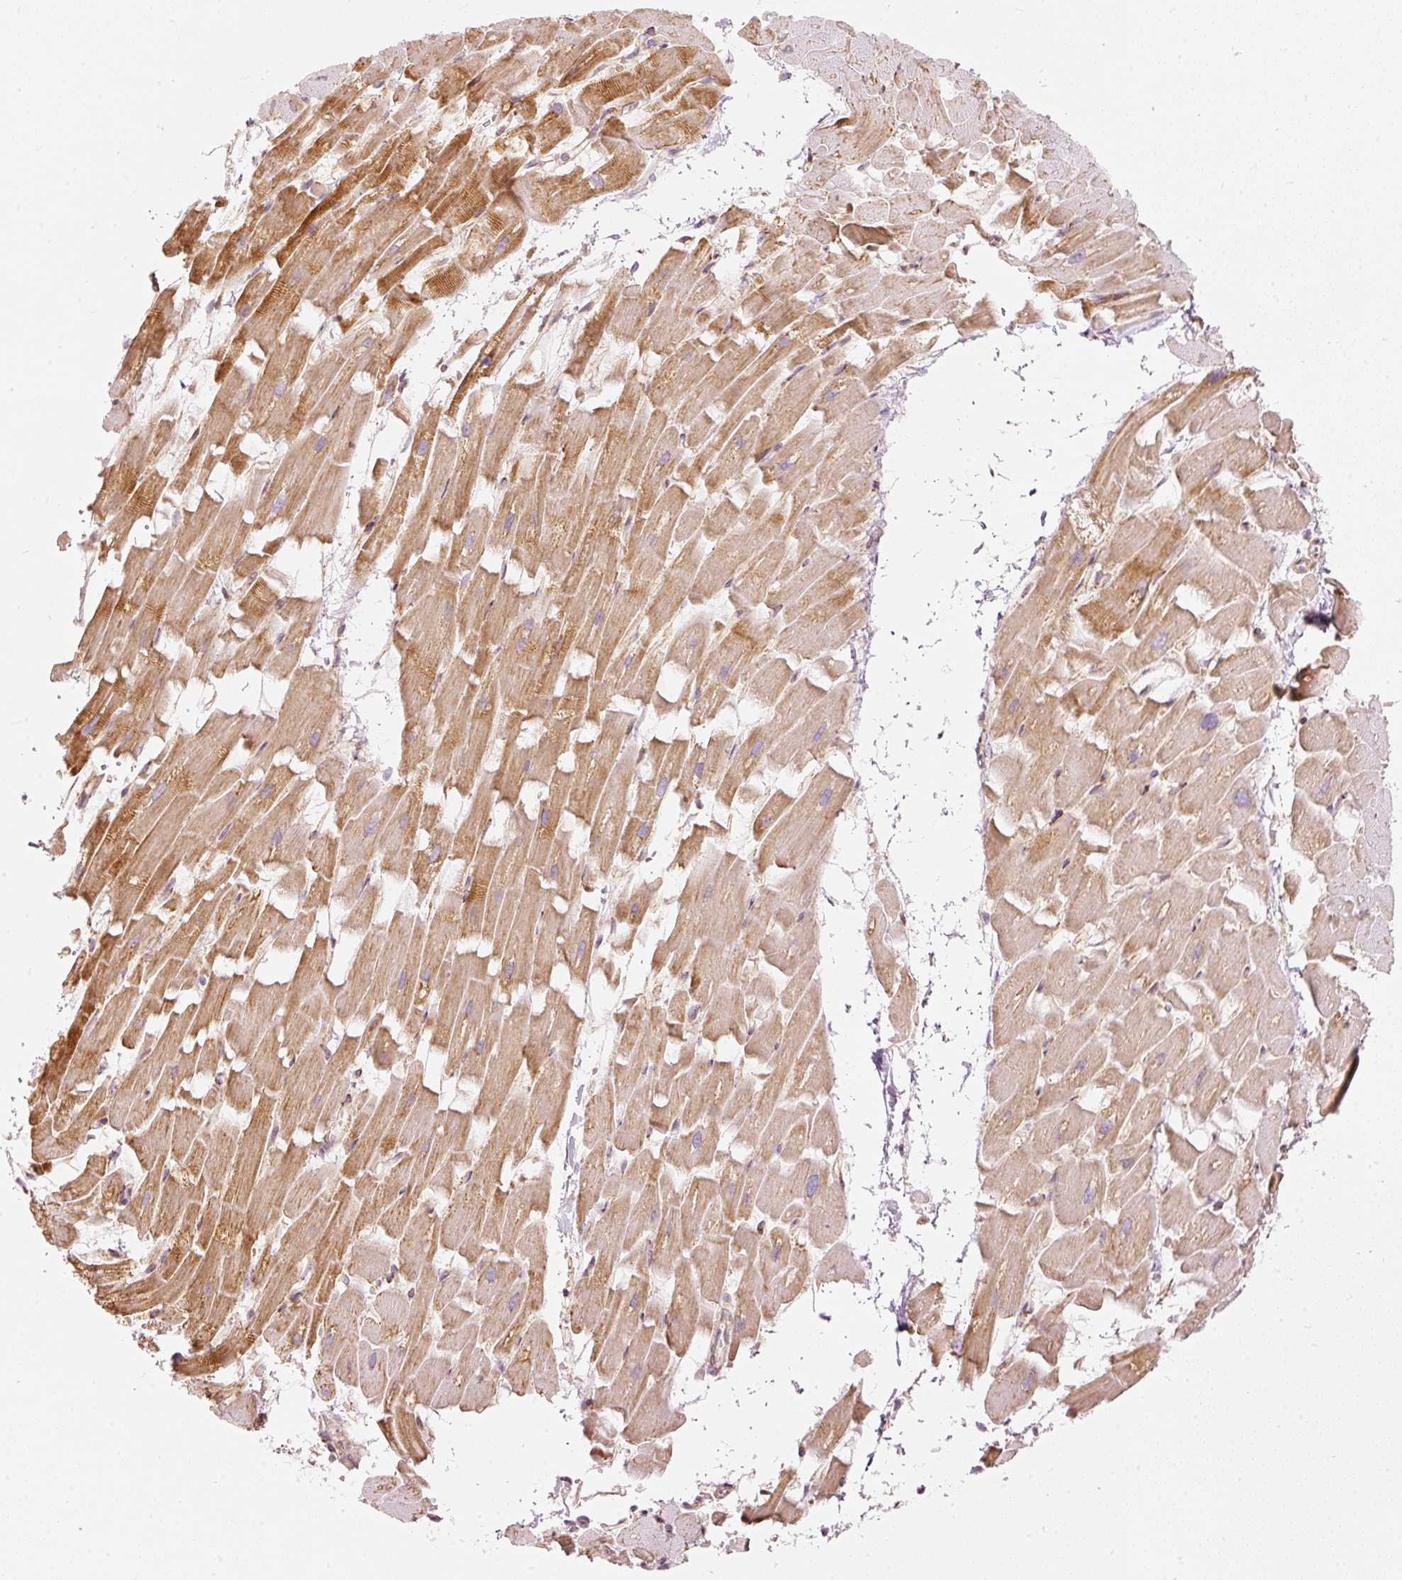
{"staining": {"intensity": "moderate", "quantity": ">75%", "location": "cytoplasmic/membranous"}, "tissue": "heart muscle", "cell_type": "Cardiomyocytes", "image_type": "normal", "snomed": [{"axis": "morphology", "description": "Normal tissue, NOS"}, {"axis": "topography", "description": "Heart"}], "caption": "High-power microscopy captured an immunohistochemistry micrograph of normal heart muscle, revealing moderate cytoplasmic/membranous staining in about >75% of cardiomyocytes. The protein of interest is stained brown, and the nuclei are stained in blue (DAB IHC with brightfield microscopy, high magnification).", "gene": "SNAPC5", "patient": {"sex": "male", "age": 37}}